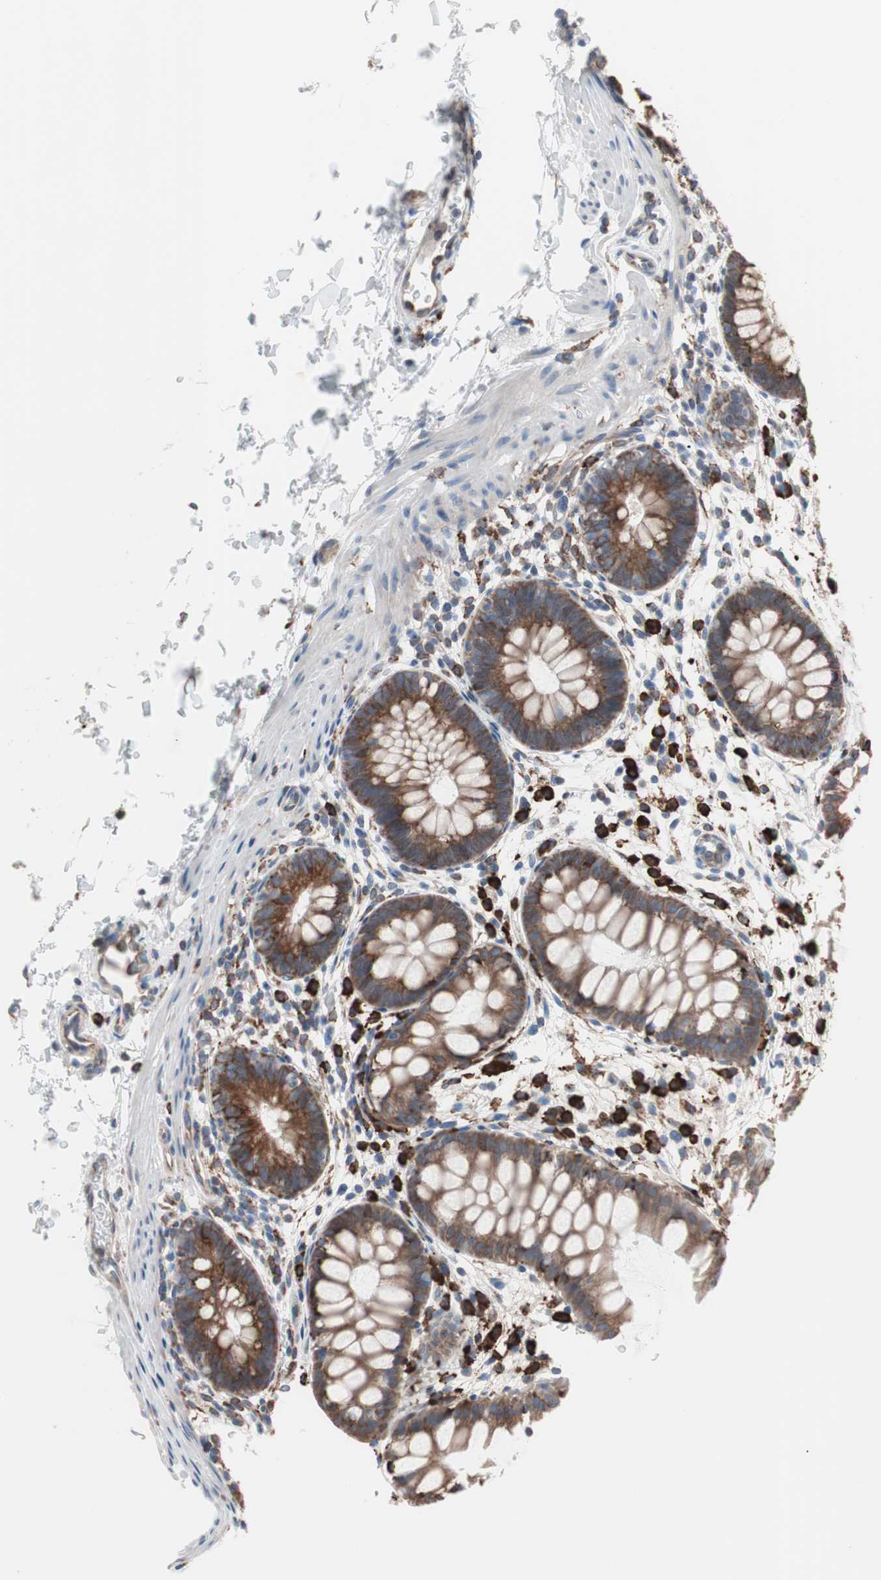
{"staining": {"intensity": "strong", "quantity": ">75%", "location": "cytoplasmic/membranous"}, "tissue": "rectum", "cell_type": "Glandular cells", "image_type": "normal", "snomed": [{"axis": "morphology", "description": "Normal tissue, NOS"}, {"axis": "topography", "description": "Rectum"}], "caption": "DAB immunohistochemical staining of benign rectum displays strong cytoplasmic/membranous protein positivity in approximately >75% of glandular cells.", "gene": "SLC27A4", "patient": {"sex": "female", "age": 24}}